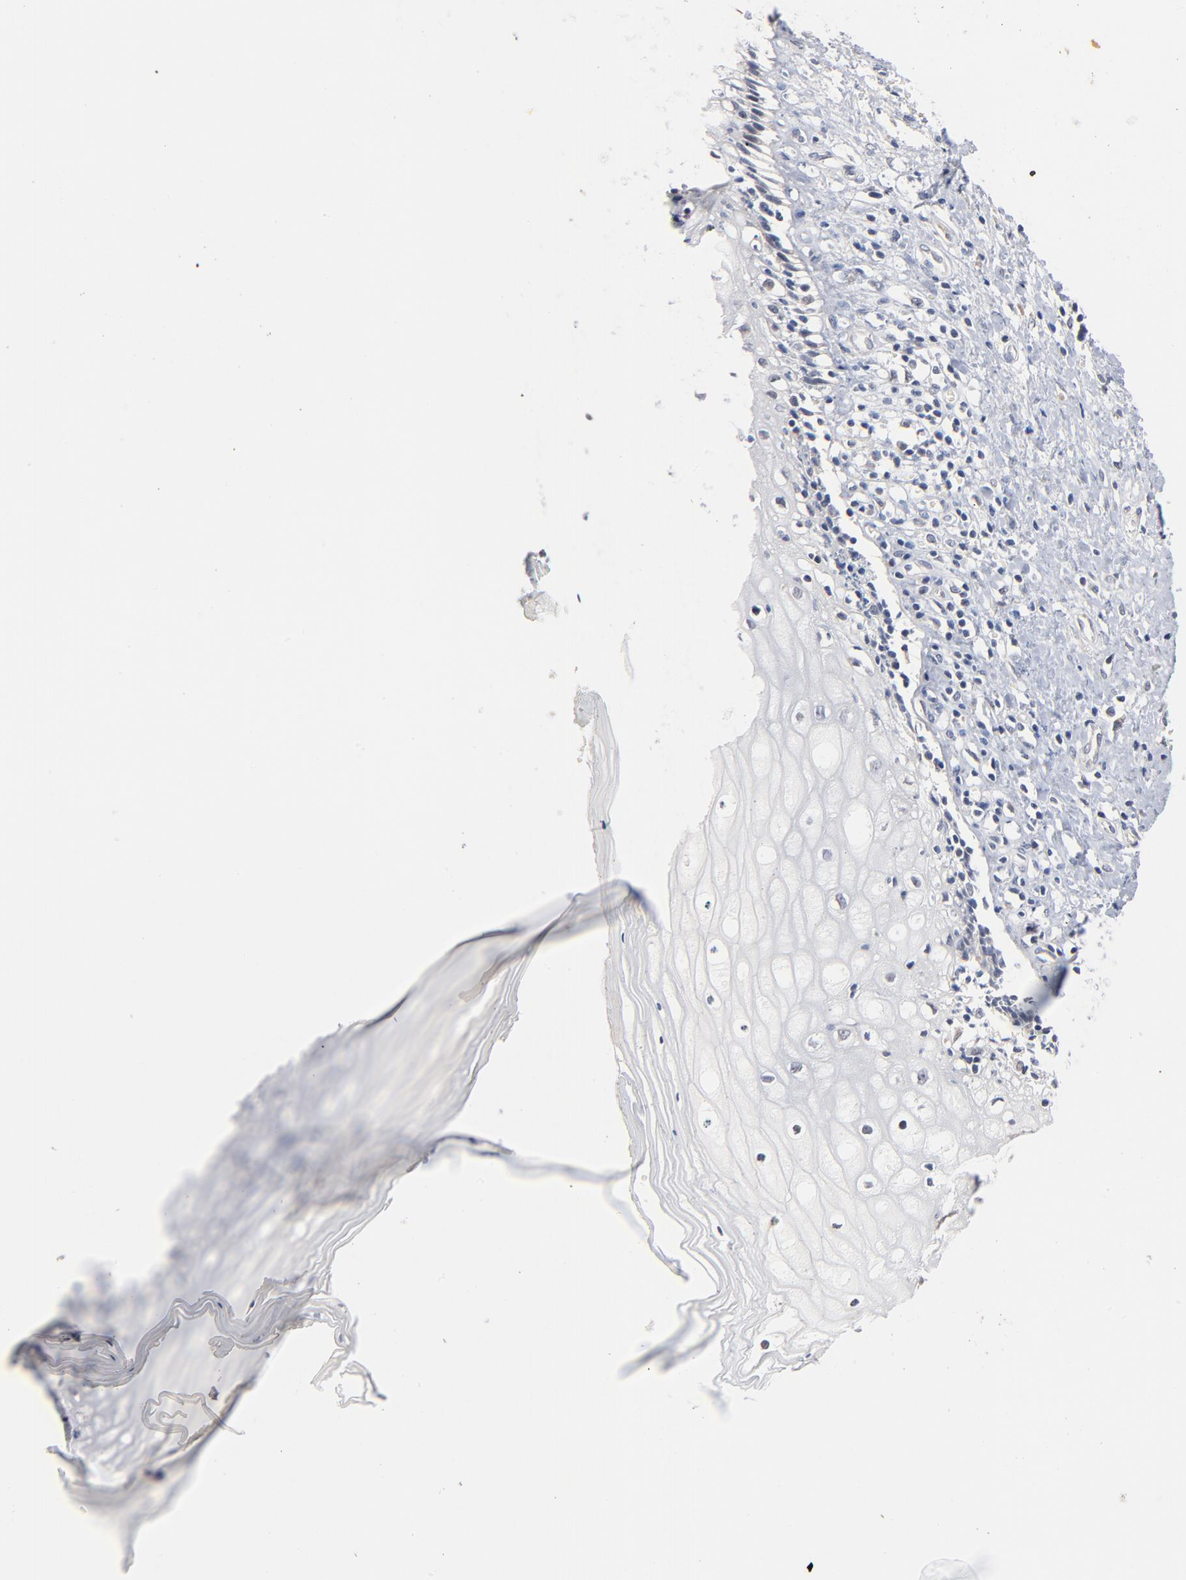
{"staining": {"intensity": "negative", "quantity": "none", "location": "none"}, "tissue": "vagina", "cell_type": "Squamous epithelial cells", "image_type": "normal", "snomed": [{"axis": "morphology", "description": "Normal tissue, NOS"}, {"axis": "topography", "description": "Vagina"}], "caption": "The immunohistochemistry (IHC) image has no significant expression in squamous epithelial cells of vagina.", "gene": "MSL2", "patient": {"sex": "female", "age": 46}}